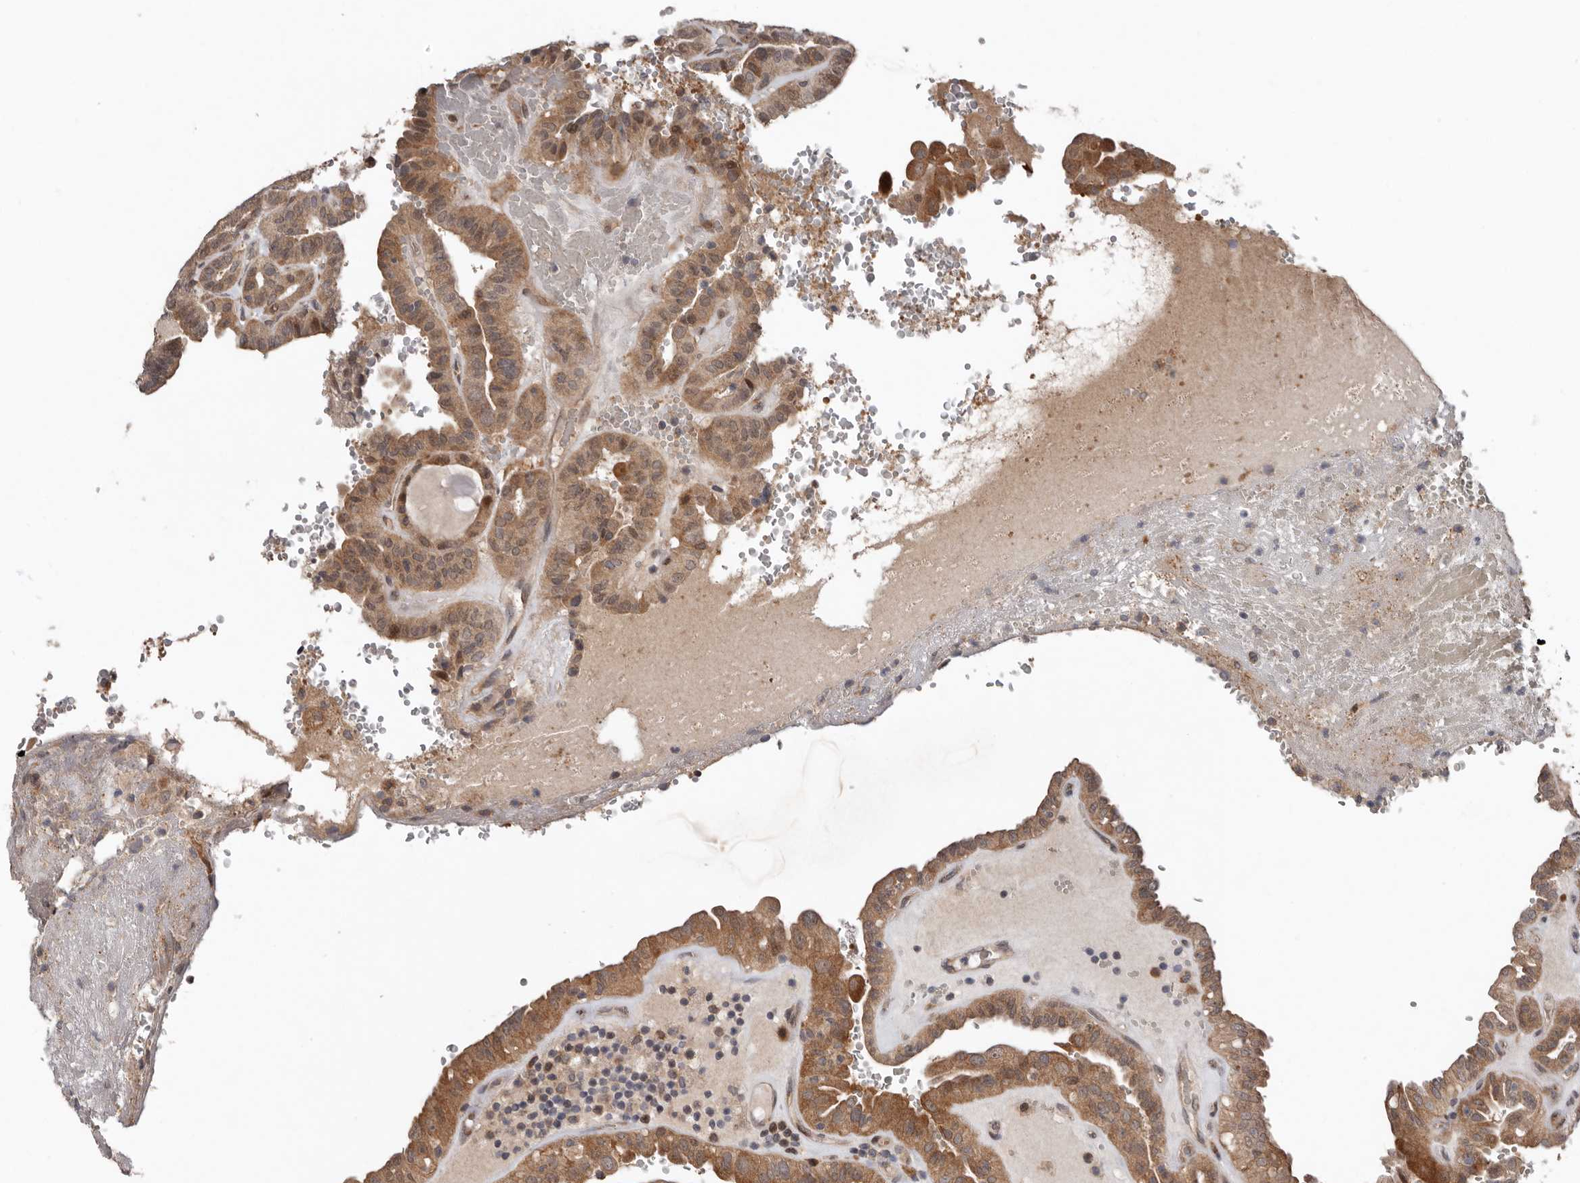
{"staining": {"intensity": "moderate", "quantity": ">75%", "location": "cytoplasmic/membranous"}, "tissue": "thyroid cancer", "cell_type": "Tumor cells", "image_type": "cancer", "snomed": [{"axis": "morphology", "description": "Papillary adenocarcinoma, NOS"}, {"axis": "topography", "description": "Thyroid gland"}], "caption": "An image of papillary adenocarcinoma (thyroid) stained for a protein reveals moderate cytoplasmic/membranous brown staining in tumor cells. (IHC, brightfield microscopy, high magnification).", "gene": "CHML", "patient": {"sex": "male", "age": 77}}